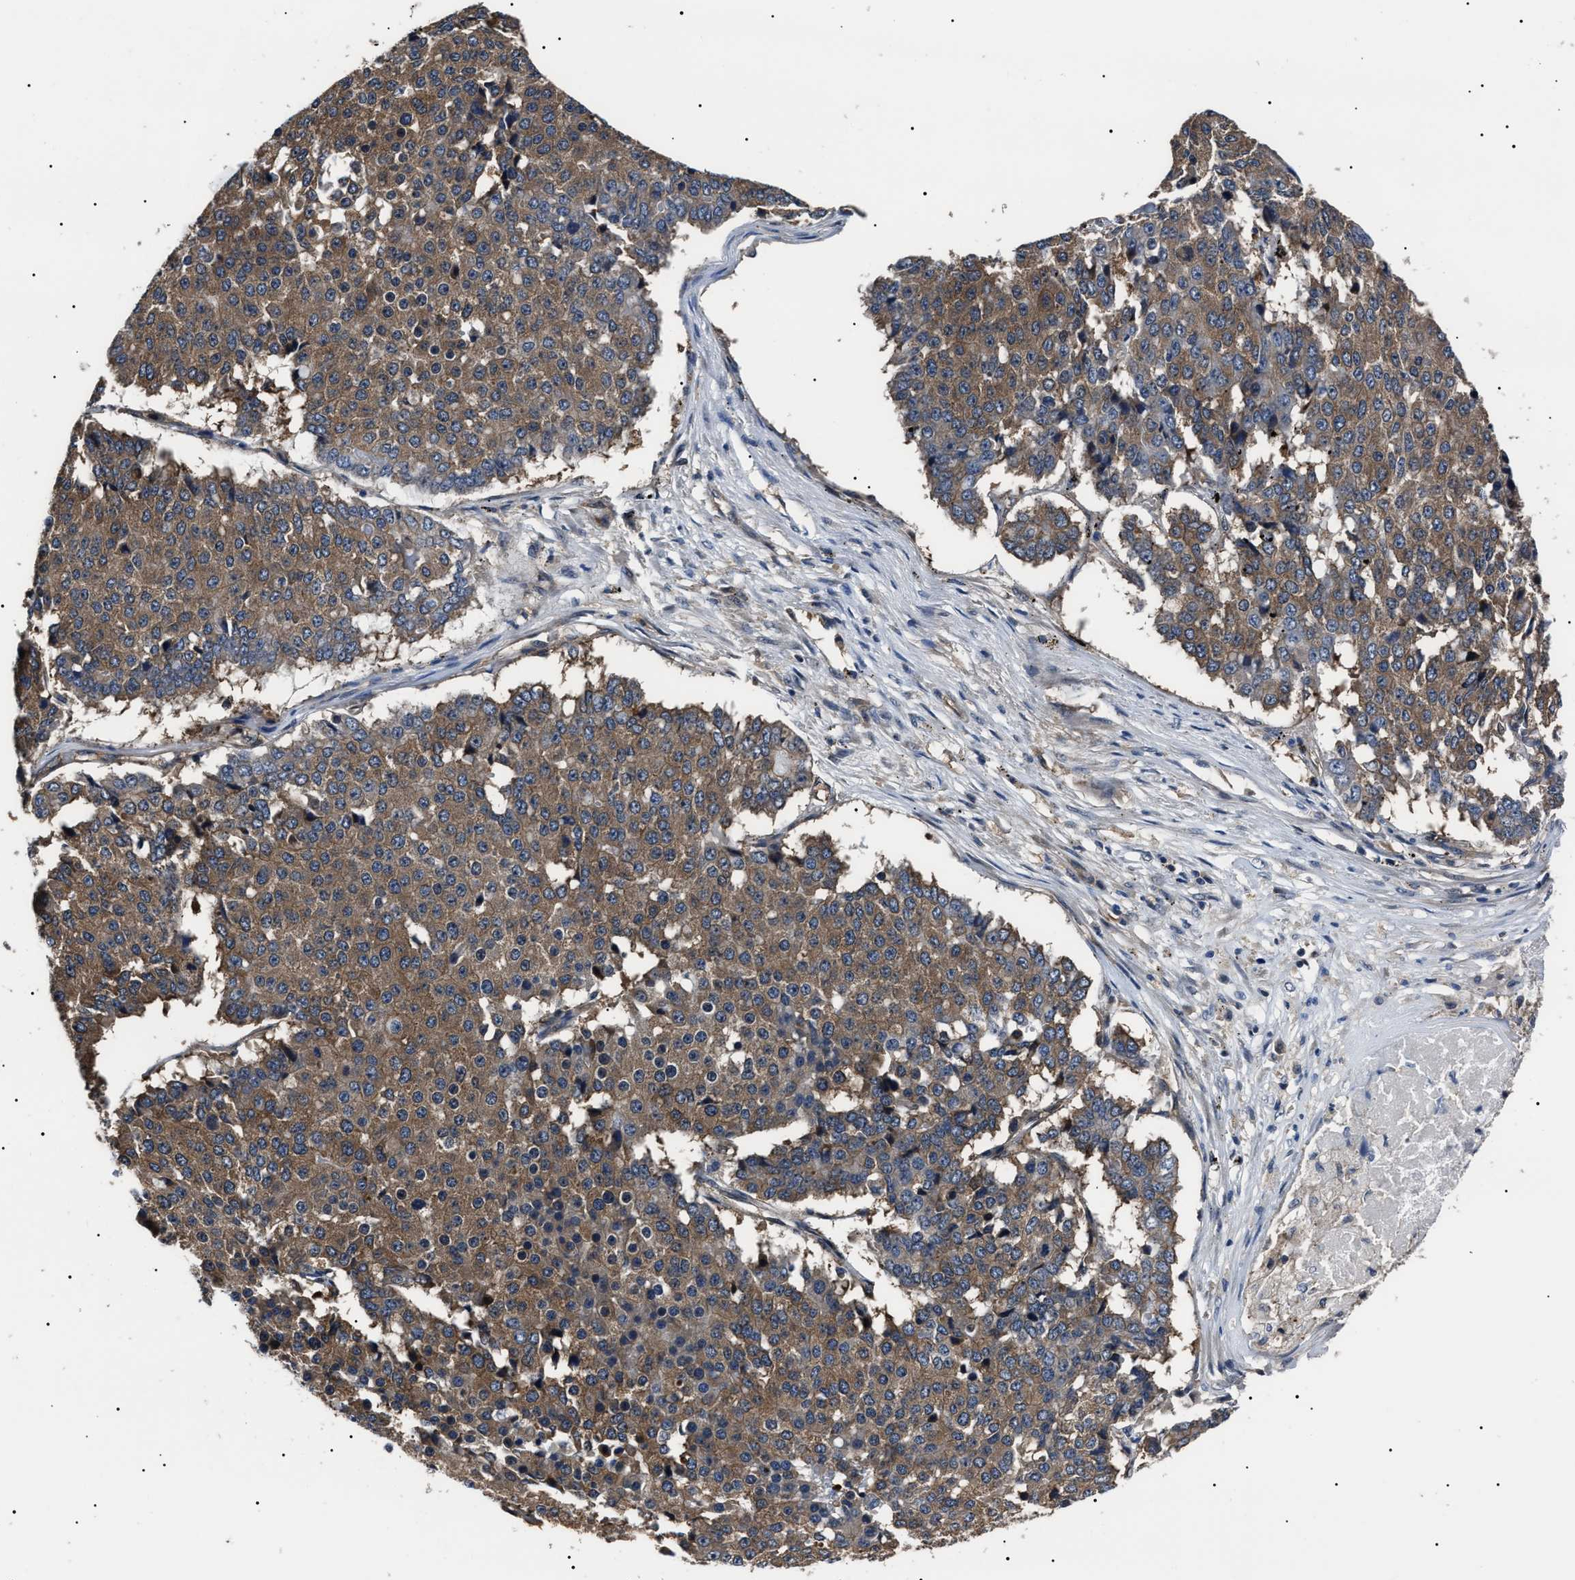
{"staining": {"intensity": "moderate", "quantity": ">75%", "location": "cytoplasmic/membranous"}, "tissue": "pancreatic cancer", "cell_type": "Tumor cells", "image_type": "cancer", "snomed": [{"axis": "morphology", "description": "Adenocarcinoma, NOS"}, {"axis": "topography", "description": "Pancreas"}], "caption": "Protein staining of pancreatic cancer tissue reveals moderate cytoplasmic/membranous expression in about >75% of tumor cells. (DAB IHC, brown staining for protein, blue staining for nuclei).", "gene": "CCT8", "patient": {"sex": "male", "age": 50}}